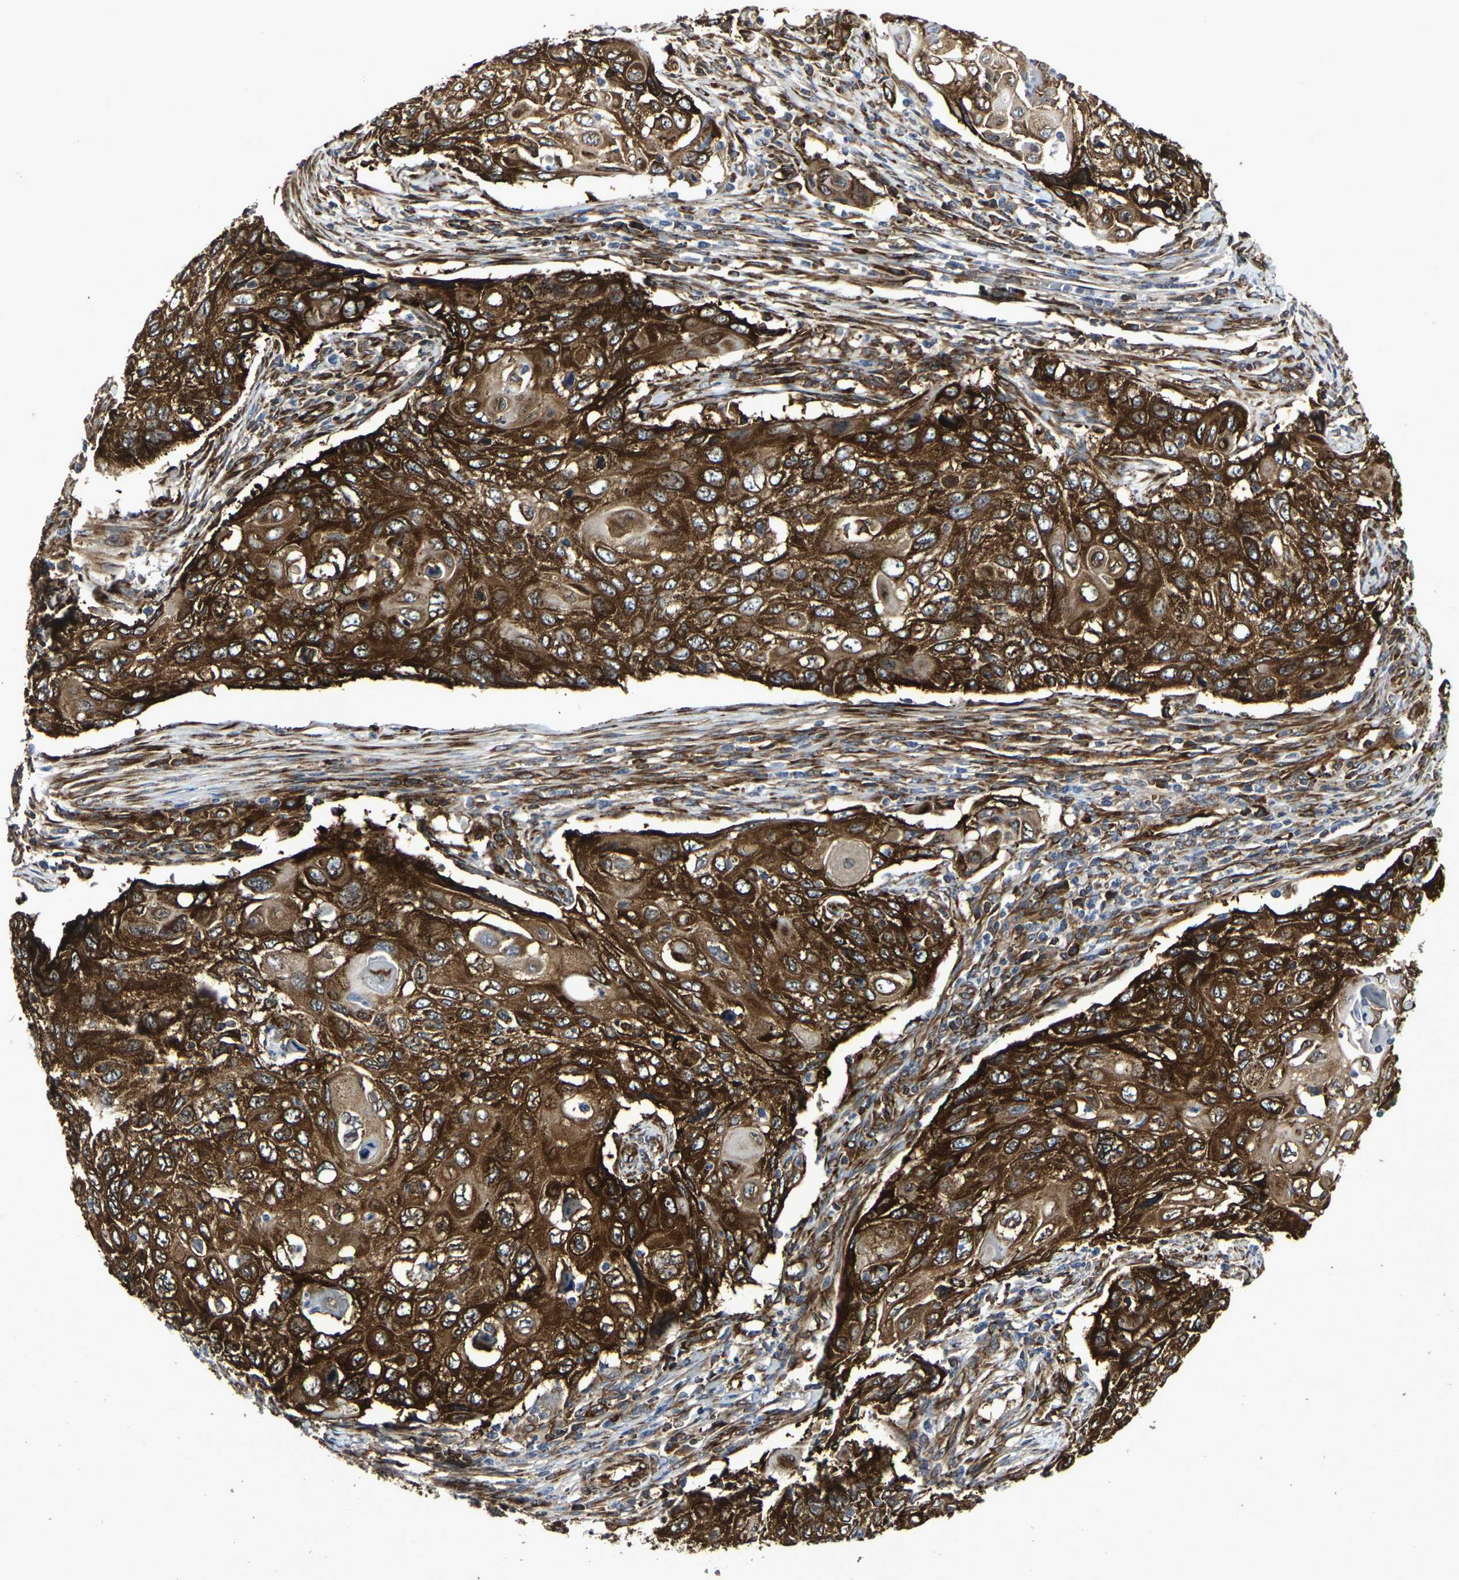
{"staining": {"intensity": "strong", "quantity": ">75%", "location": "cytoplasmic/membranous"}, "tissue": "cervical cancer", "cell_type": "Tumor cells", "image_type": "cancer", "snomed": [{"axis": "morphology", "description": "Squamous cell carcinoma, NOS"}, {"axis": "topography", "description": "Cervix"}], "caption": "IHC histopathology image of neoplastic tissue: human squamous cell carcinoma (cervical) stained using IHC shows high levels of strong protein expression localized specifically in the cytoplasmic/membranous of tumor cells, appearing as a cytoplasmic/membranous brown color.", "gene": "MARCHF2", "patient": {"sex": "female", "age": 70}}